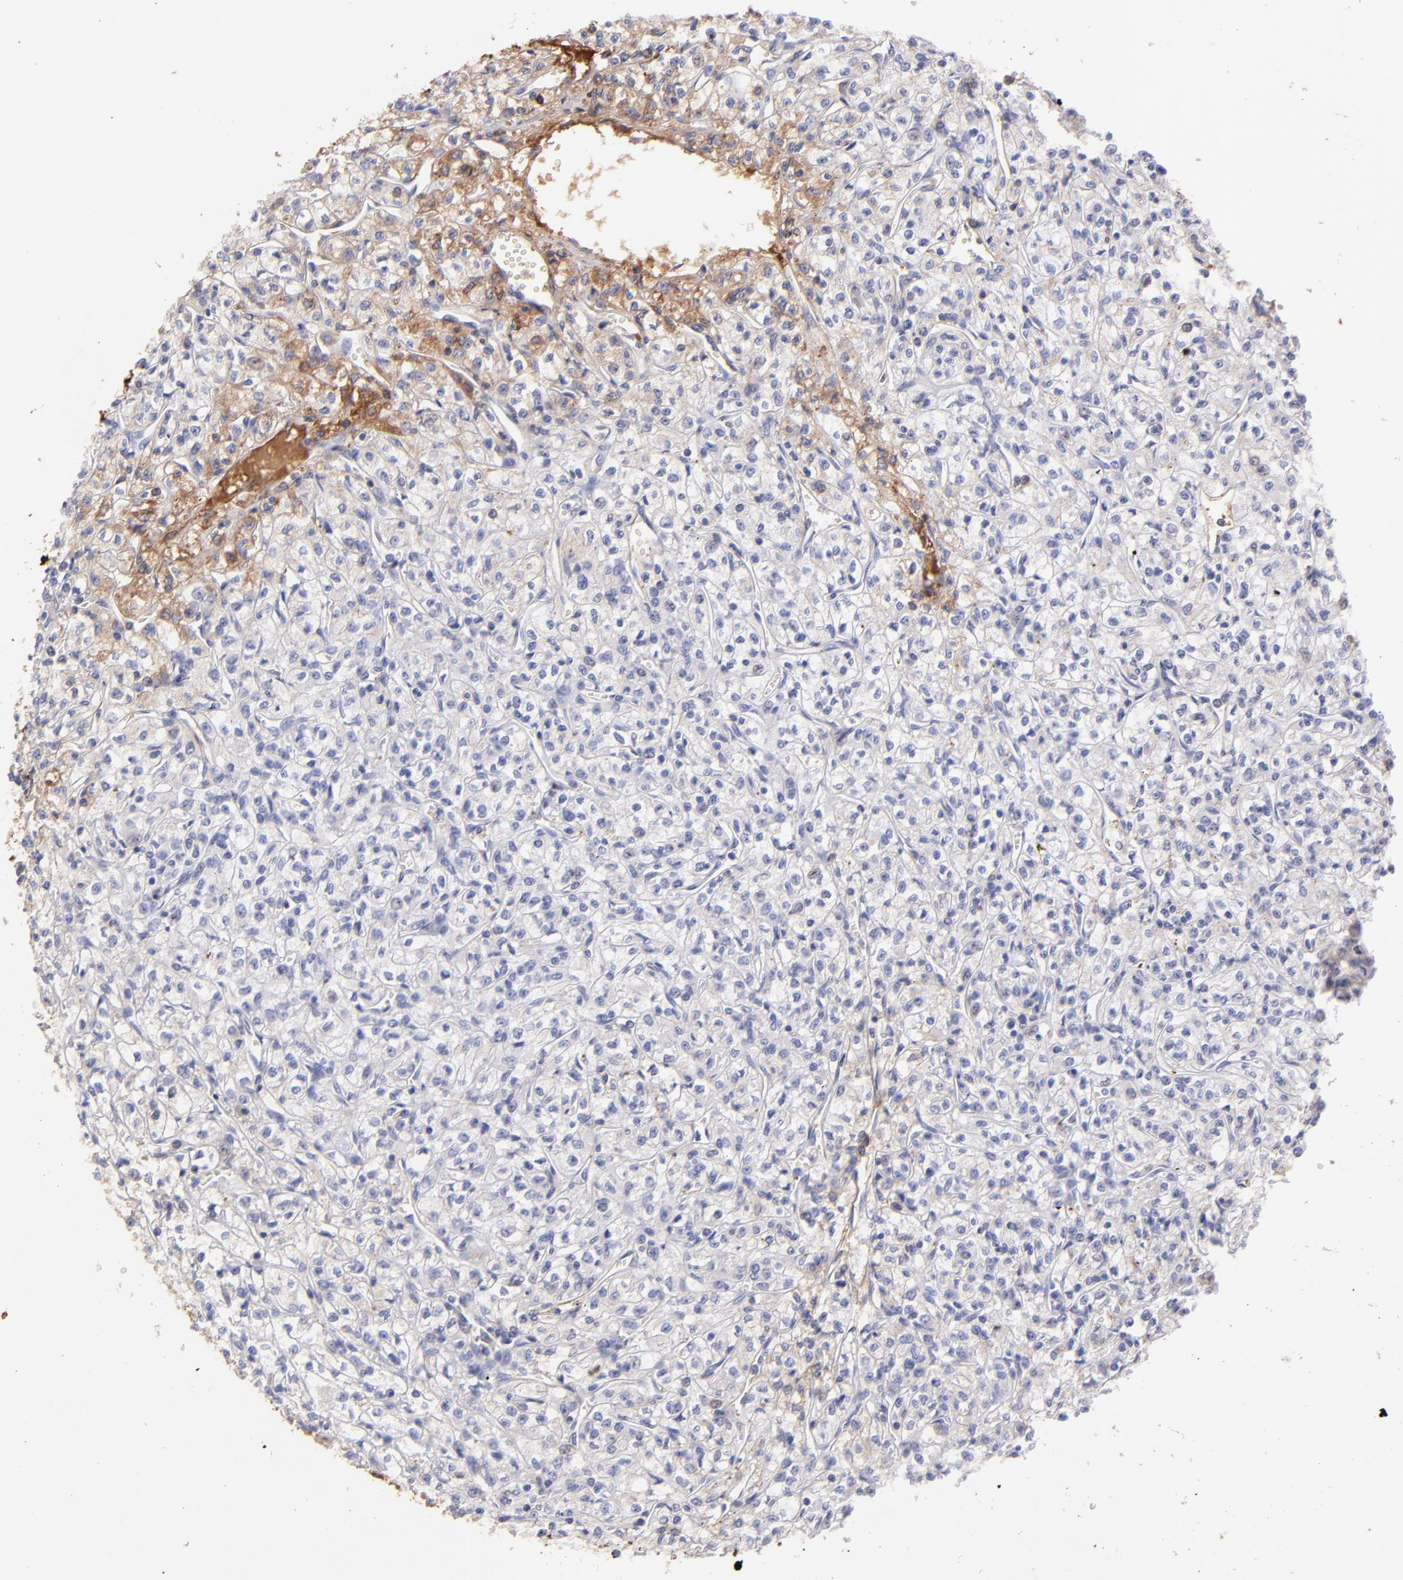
{"staining": {"intensity": "negative", "quantity": "none", "location": "none"}, "tissue": "renal cancer", "cell_type": "Tumor cells", "image_type": "cancer", "snomed": [{"axis": "morphology", "description": "Adenocarcinoma, NOS"}, {"axis": "topography", "description": "Kidney"}], "caption": "DAB immunohistochemical staining of human adenocarcinoma (renal) exhibits no significant staining in tumor cells.", "gene": "FGB", "patient": {"sex": "male", "age": 61}}